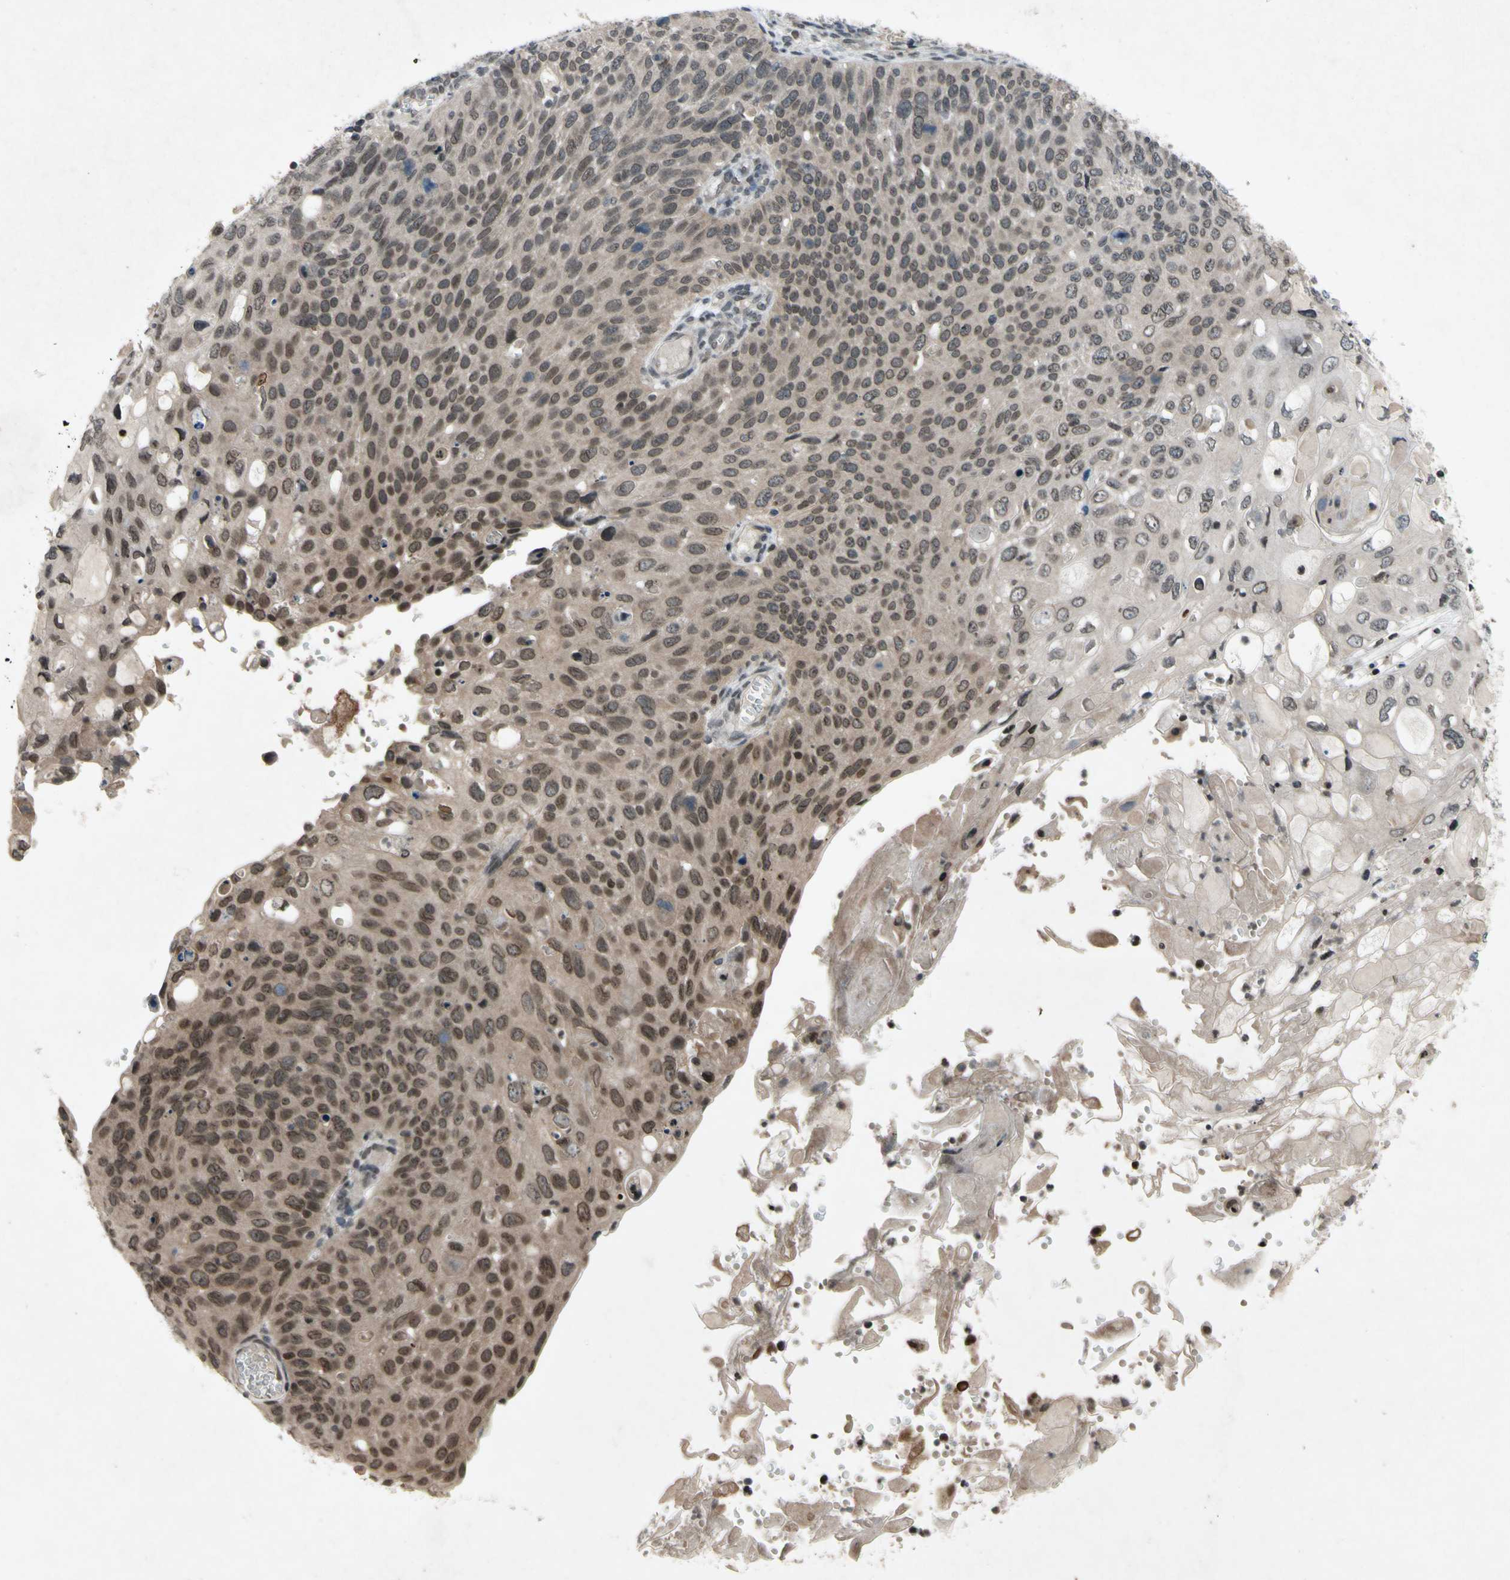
{"staining": {"intensity": "moderate", "quantity": ">75%", "location": "cytoplasmic/membranous,nuclear"}, "tissue": "cervical cancer", "cell_type": "Tumor cells", "image_type": "cancer", "snomed": [{"axis": "morphology", "description": "Squamous cell carcinoma, NOS"}, {"axis": "topography", "description": "Cervix"}], "caption": "Immunohistochemistry of human cervical cancer shows medium levels of moderate cytoplasmic/membranous and nuclear expression in about >75% of tumor cells. (DAB IHC with brightfield microscopy, high magnification).", "gene": "XPO1", "patient": {"sex": "female", "age": 70}}